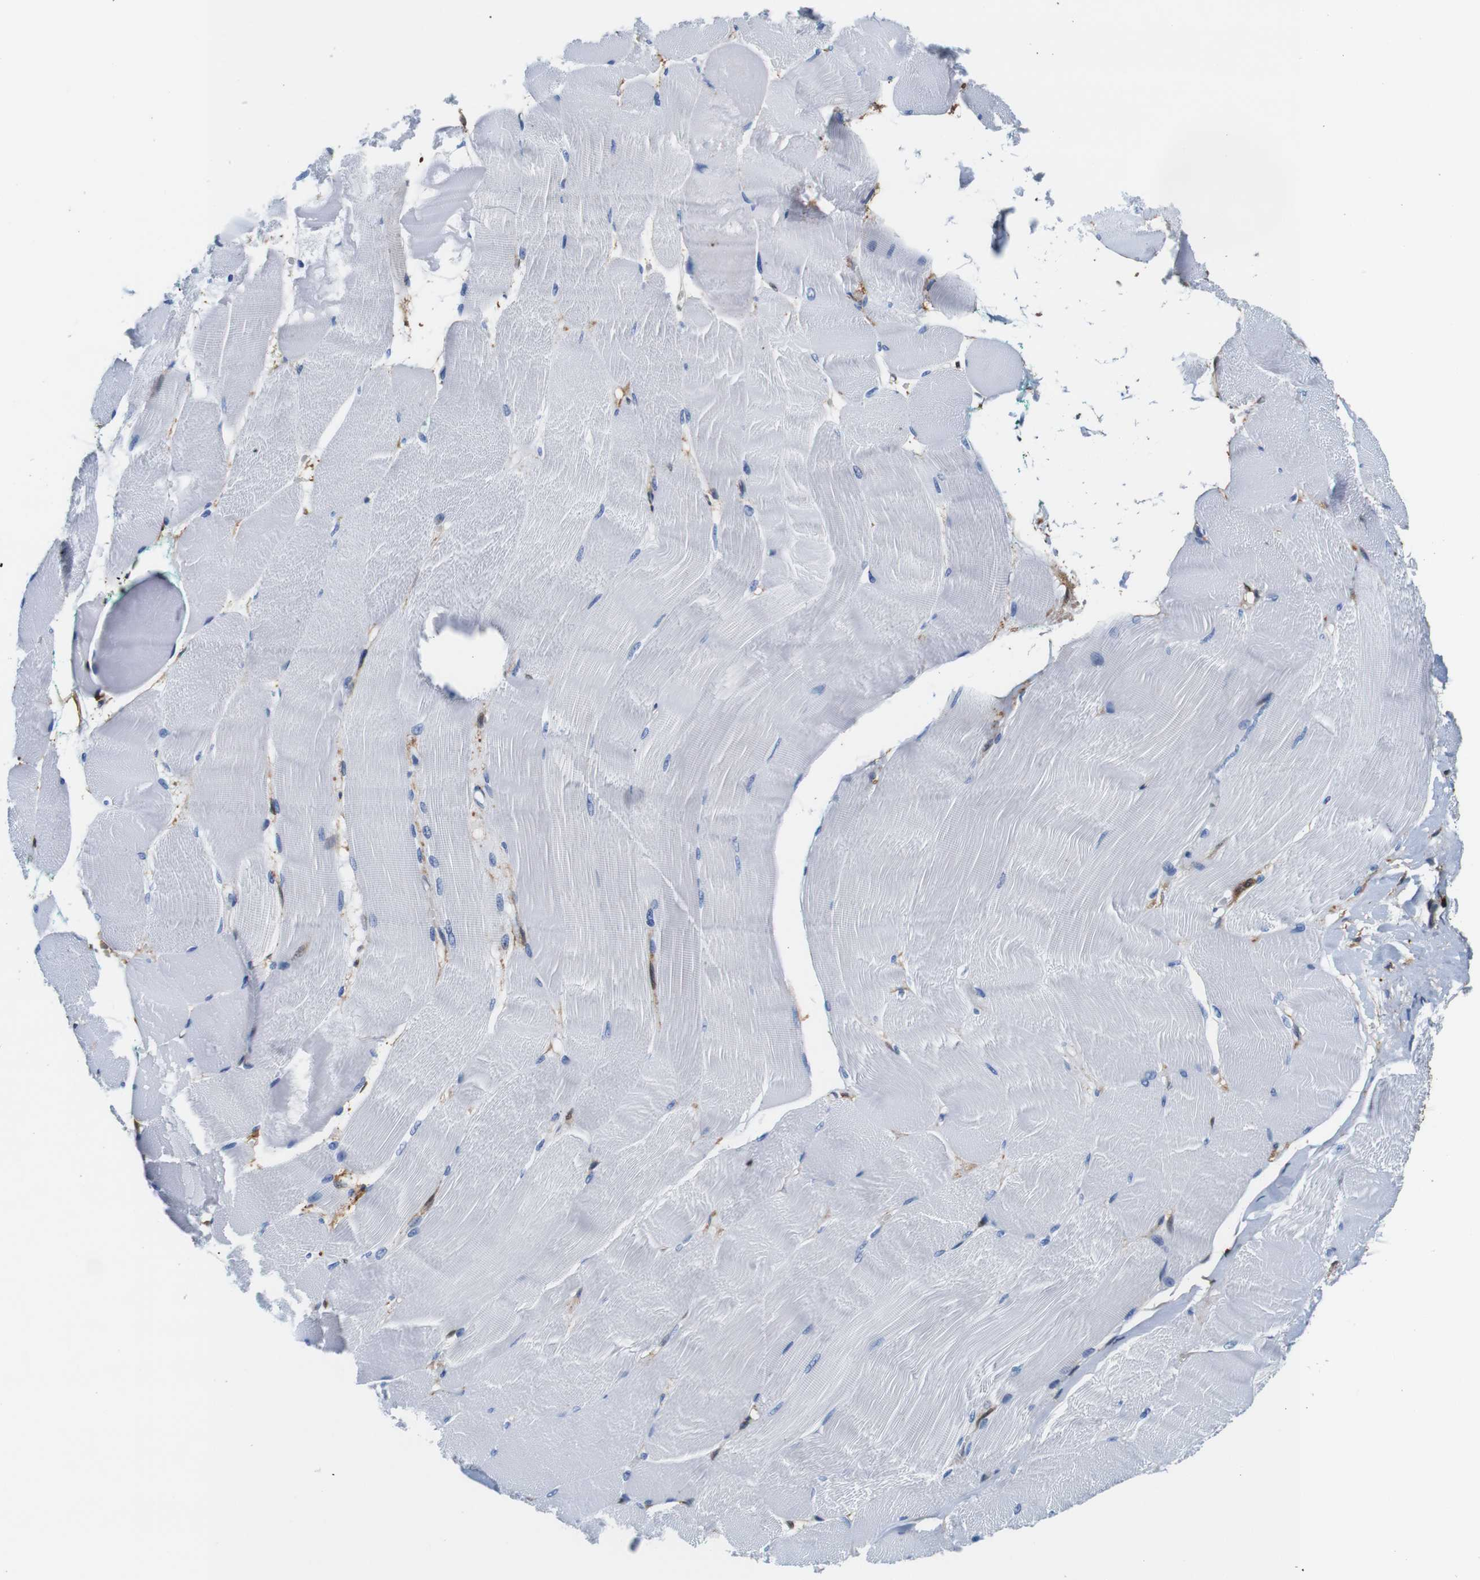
{"staining": {"intensity": "negative", "quantity": "none", "location": "none"}, "tissue": "skeletal muscle", "cell_type": "Myocytes", "image_type": "normal", "snomed": [{"axis": "morphology", "description": "Normal tissue, NOS"}, {"axis": "morphology", "description": "Squamous cell carcinoma, NOS"}, {"axis": "topography", "description": "Skeletal muscle"}], "caption": "Protein analysis of unremarkable skeletal muscle demonstrates no significant expression in myocytes. (DAB immunohistochemistry (IHC) visualized using brightfield microscopy, high magnification).", "gene": "ANXA1", "patient": {"sex": "male", "age": 51}}